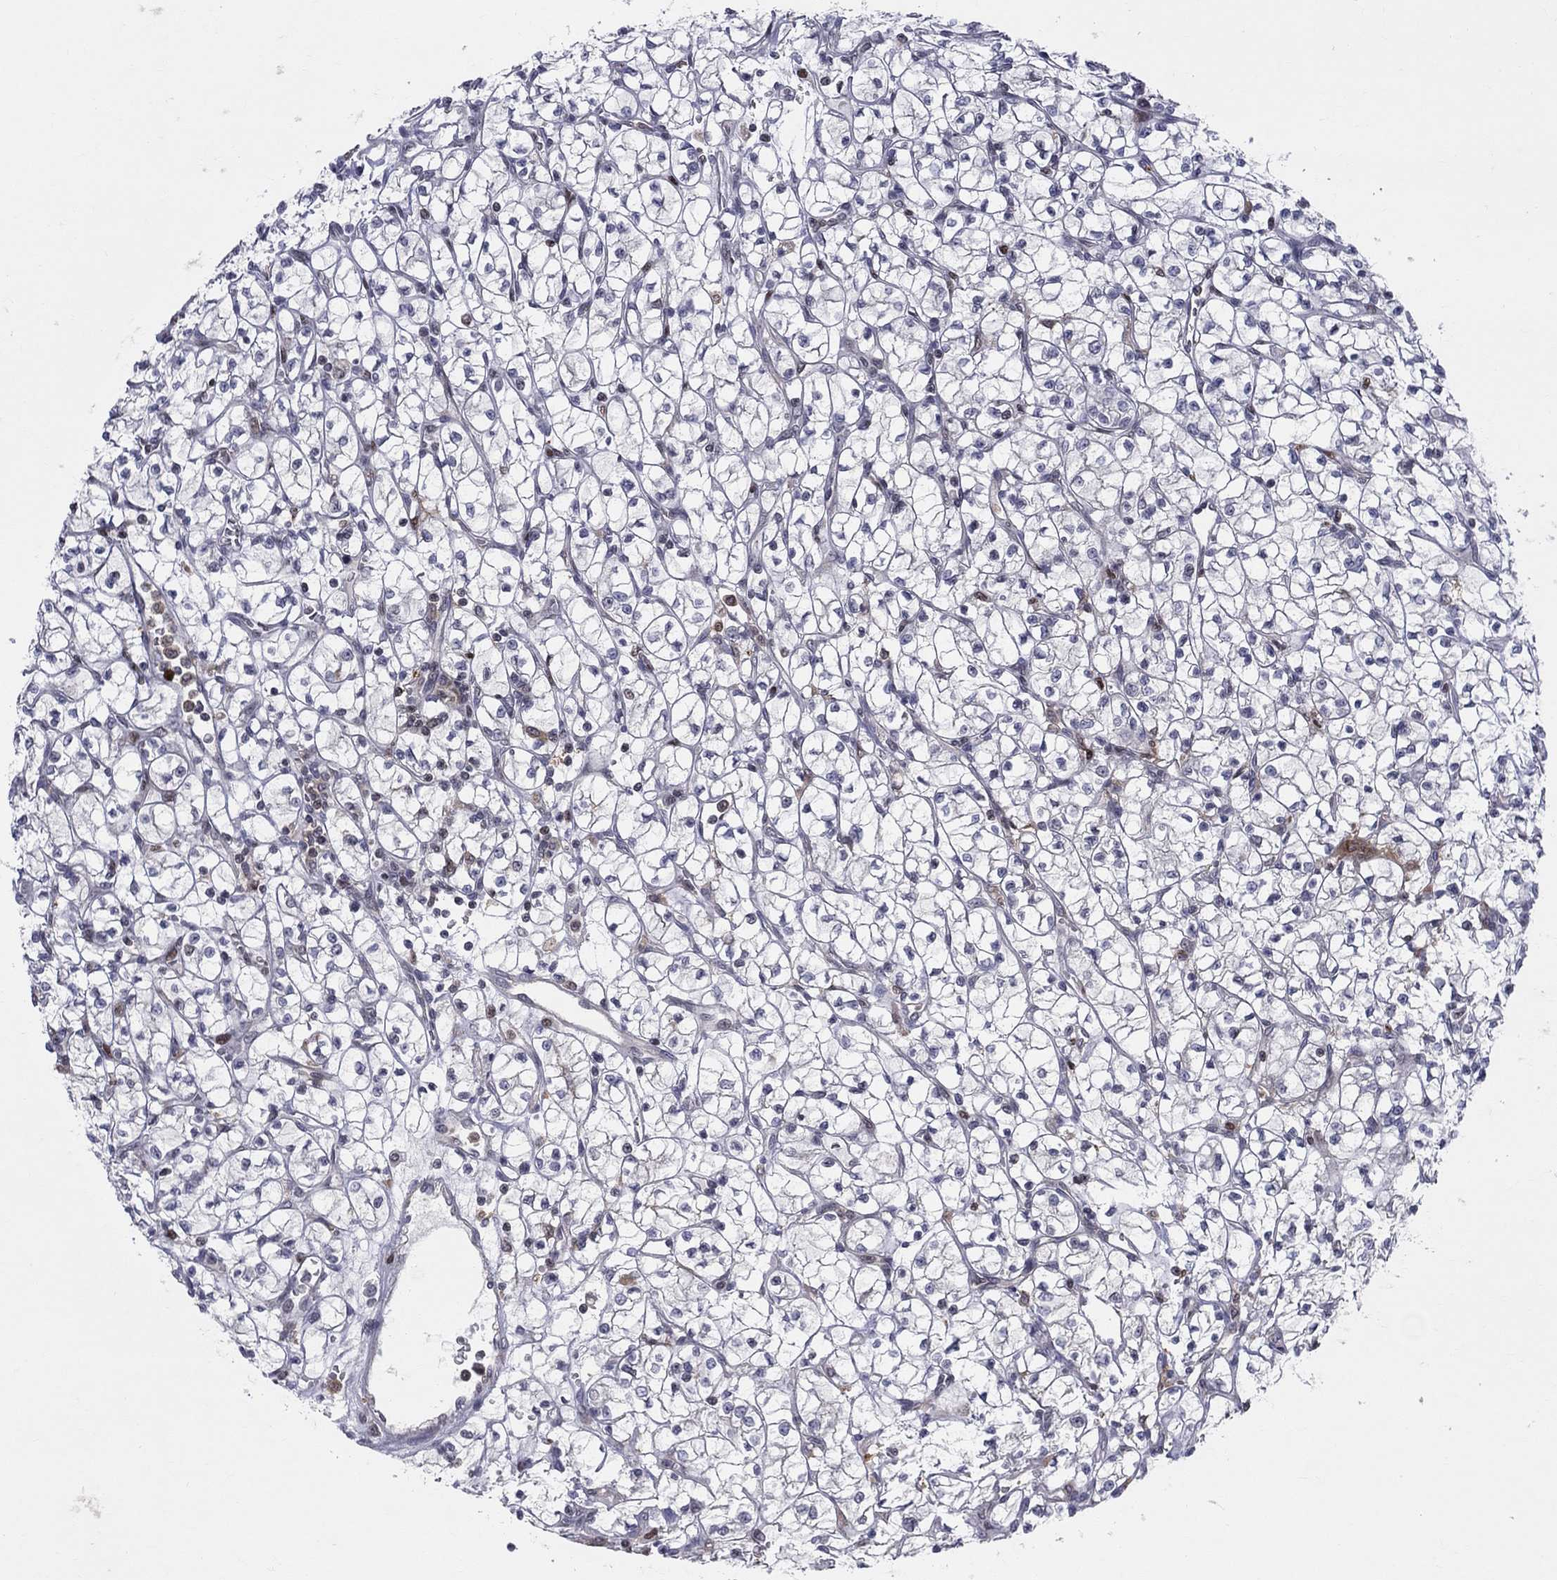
{"staining": {"intensity": "strong", "quantity": "<25%", "location": "nuclear"}, "tissue": "renal cancer", "cell_type": "Tumor cells", "image_type": "cancer", "snomed": [{"axis": "morphology", "description": "Adenocarcinoma, NOS"}, {"axis": "topography", "description": "Kidney"}], "caption": "Immunohistochemical staining of renal cancer (adenocarcinoma) exhibits medium levels of strong nuclear positivity in about <25% of tumor cells.", "gene": "ZNHIT3", "patient": {"sex": "female", "age": 64}}